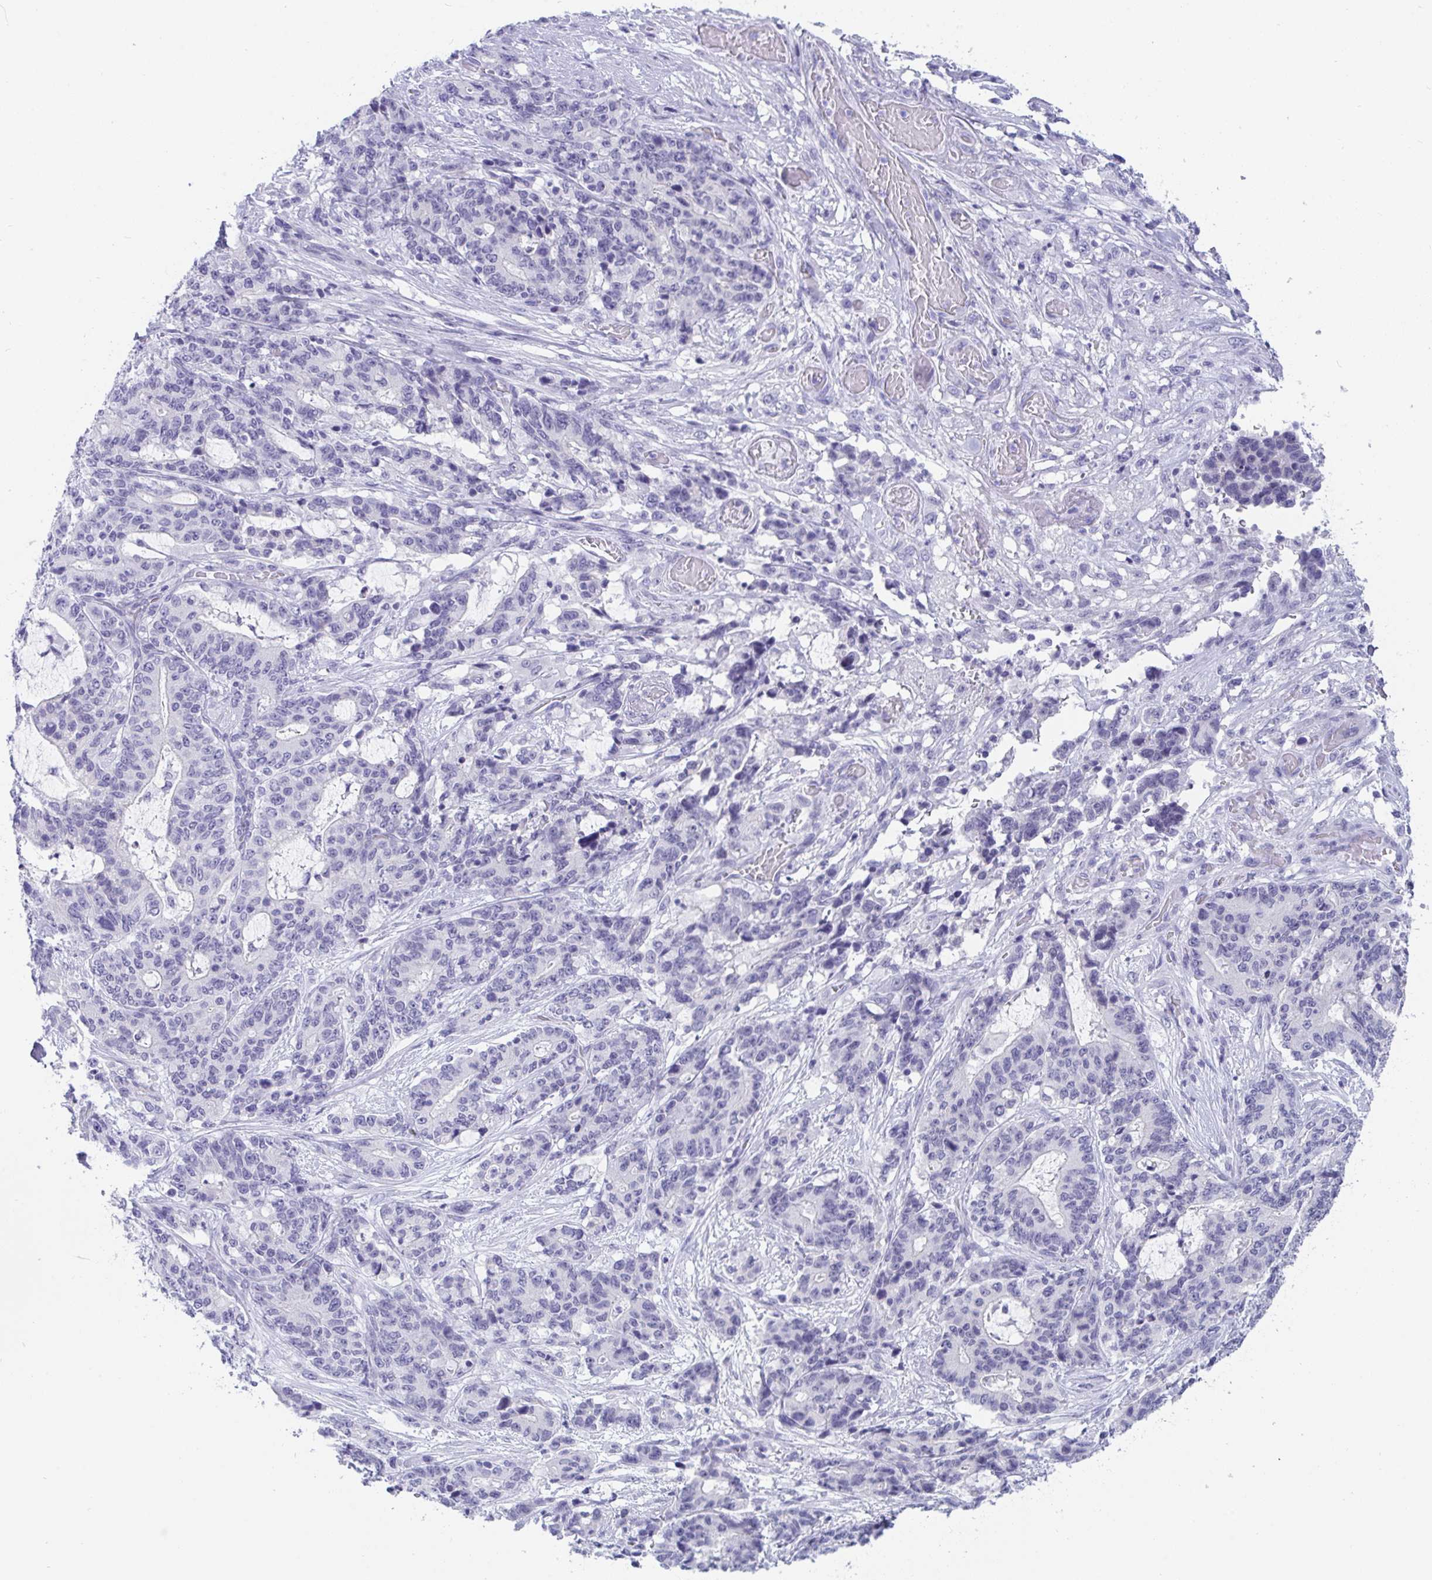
{"staining": {"intensity": "negative", "quantity": "none", "location": "none"}, "tissue": "stomach cancer", "cell_type": "Tumor cells", "image_type": "cancer", "snomed": [{"axis": "morphology", "description": "Normal tissue, NOS"}, {"axis": "morphology", "description": "Adenocarcinoma, NOS"}, {"axis": "topography", "description": "Stomach"}], "caption": "Immunohistochemical staining of human stomach cancer (adenocarcinoma) exhibits no significant positivity in tumor cells.", "gene": "BMAL2", "patient": {"sex": "female", "age": 64}}